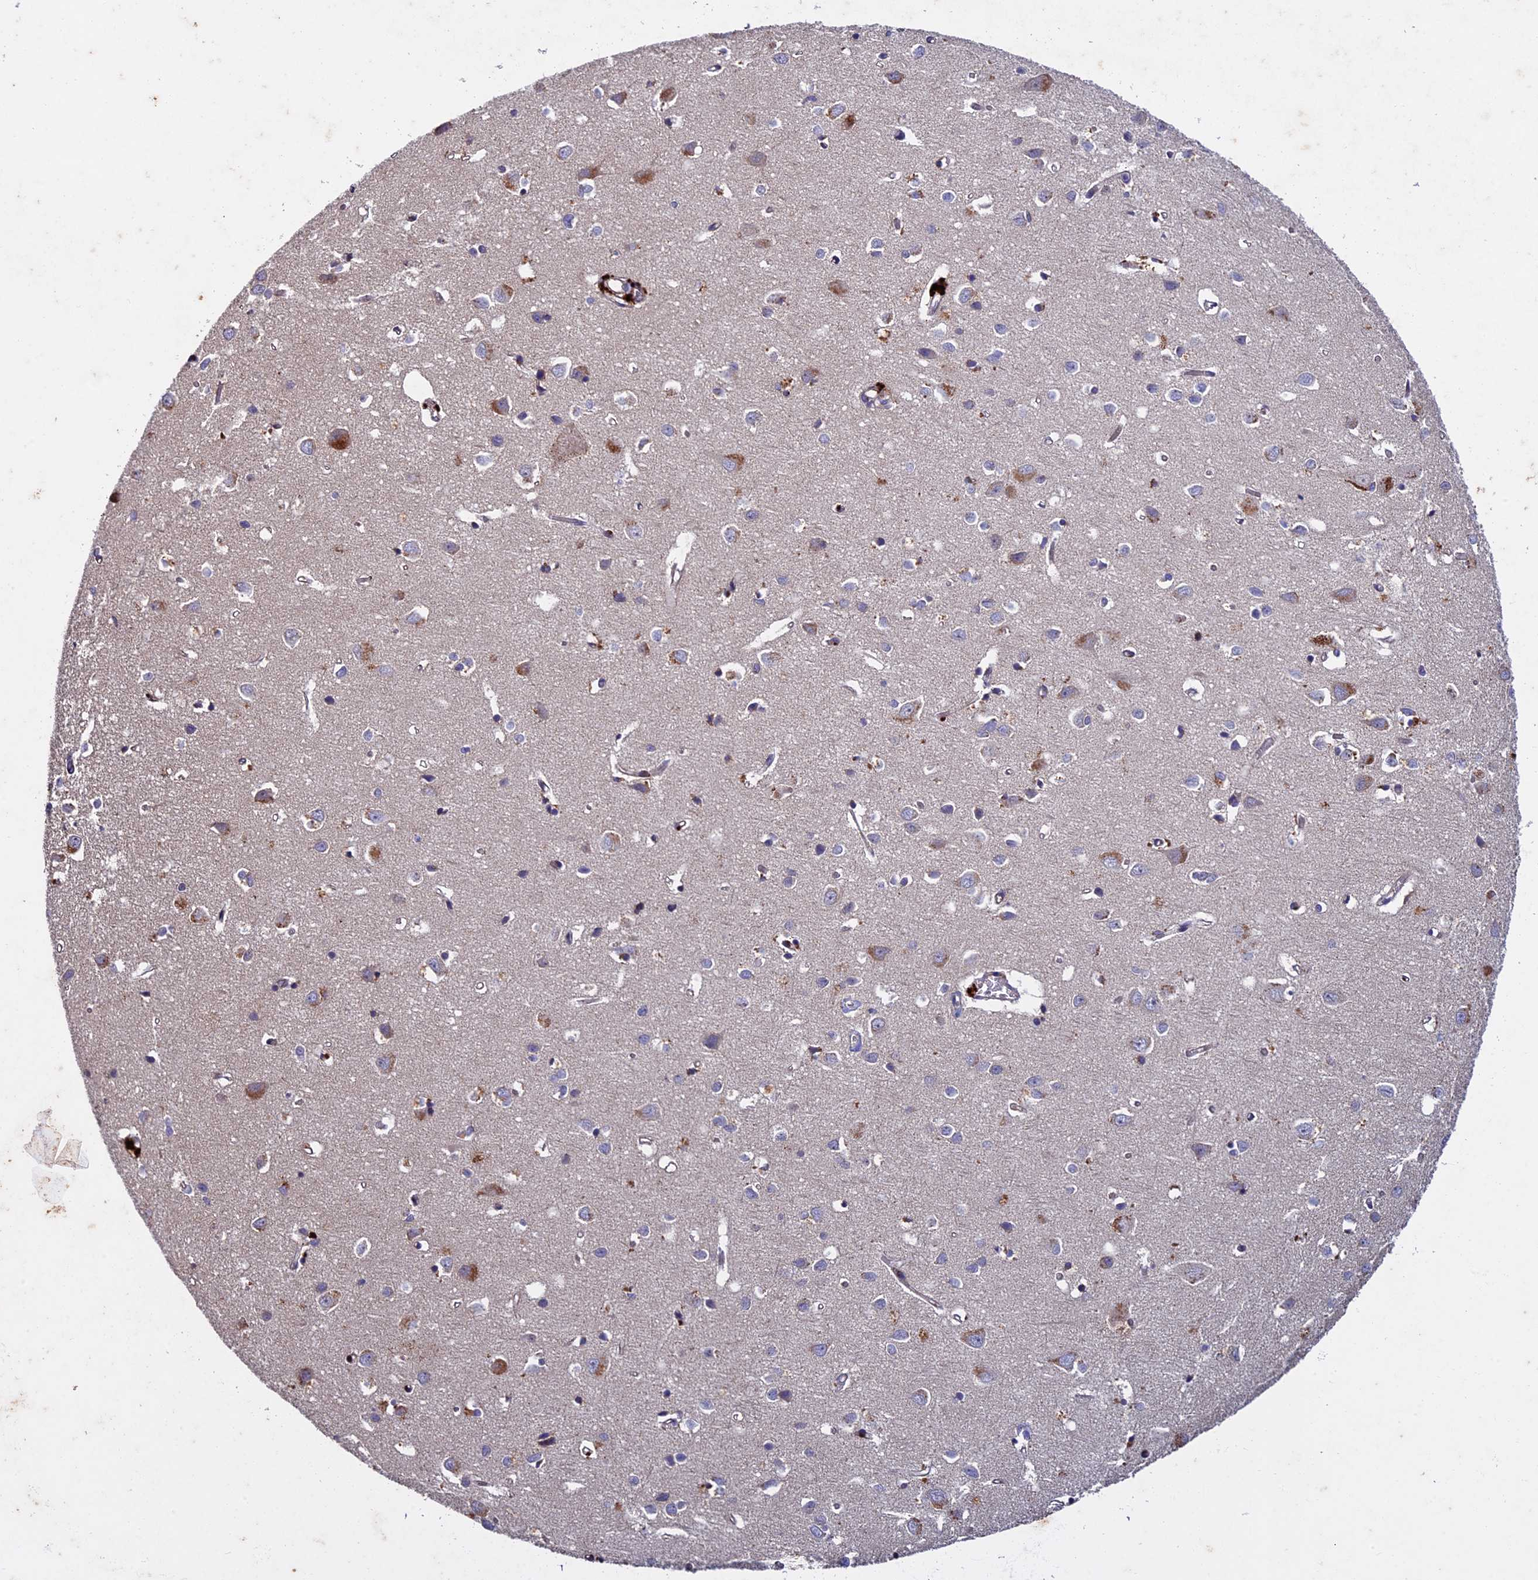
{"staining": {"intensity": "moderate", "quantity": "25%-75%", "location": "cytoplasmic/membranous"}, "tissue": "cerebral cortex", "cell_type": "Endothelial cells", "image_type": "normal", "snomed": [{"axis": "morphology", "description": "Normal tissue, NOS"}, {"axis": "topography", "description": "Cerebral cortex"}], "caption": "Immunohistochemistry (IHC) histopathology image of benign human cerebral cortex stained for a protein (brown), which demonstrates medium levels of moderate cytoplasmic/membranous staining in about 25%-75% of endothelial cells.", "gene": "RNF17", "patient": {"sex": "female", "age": 64}}